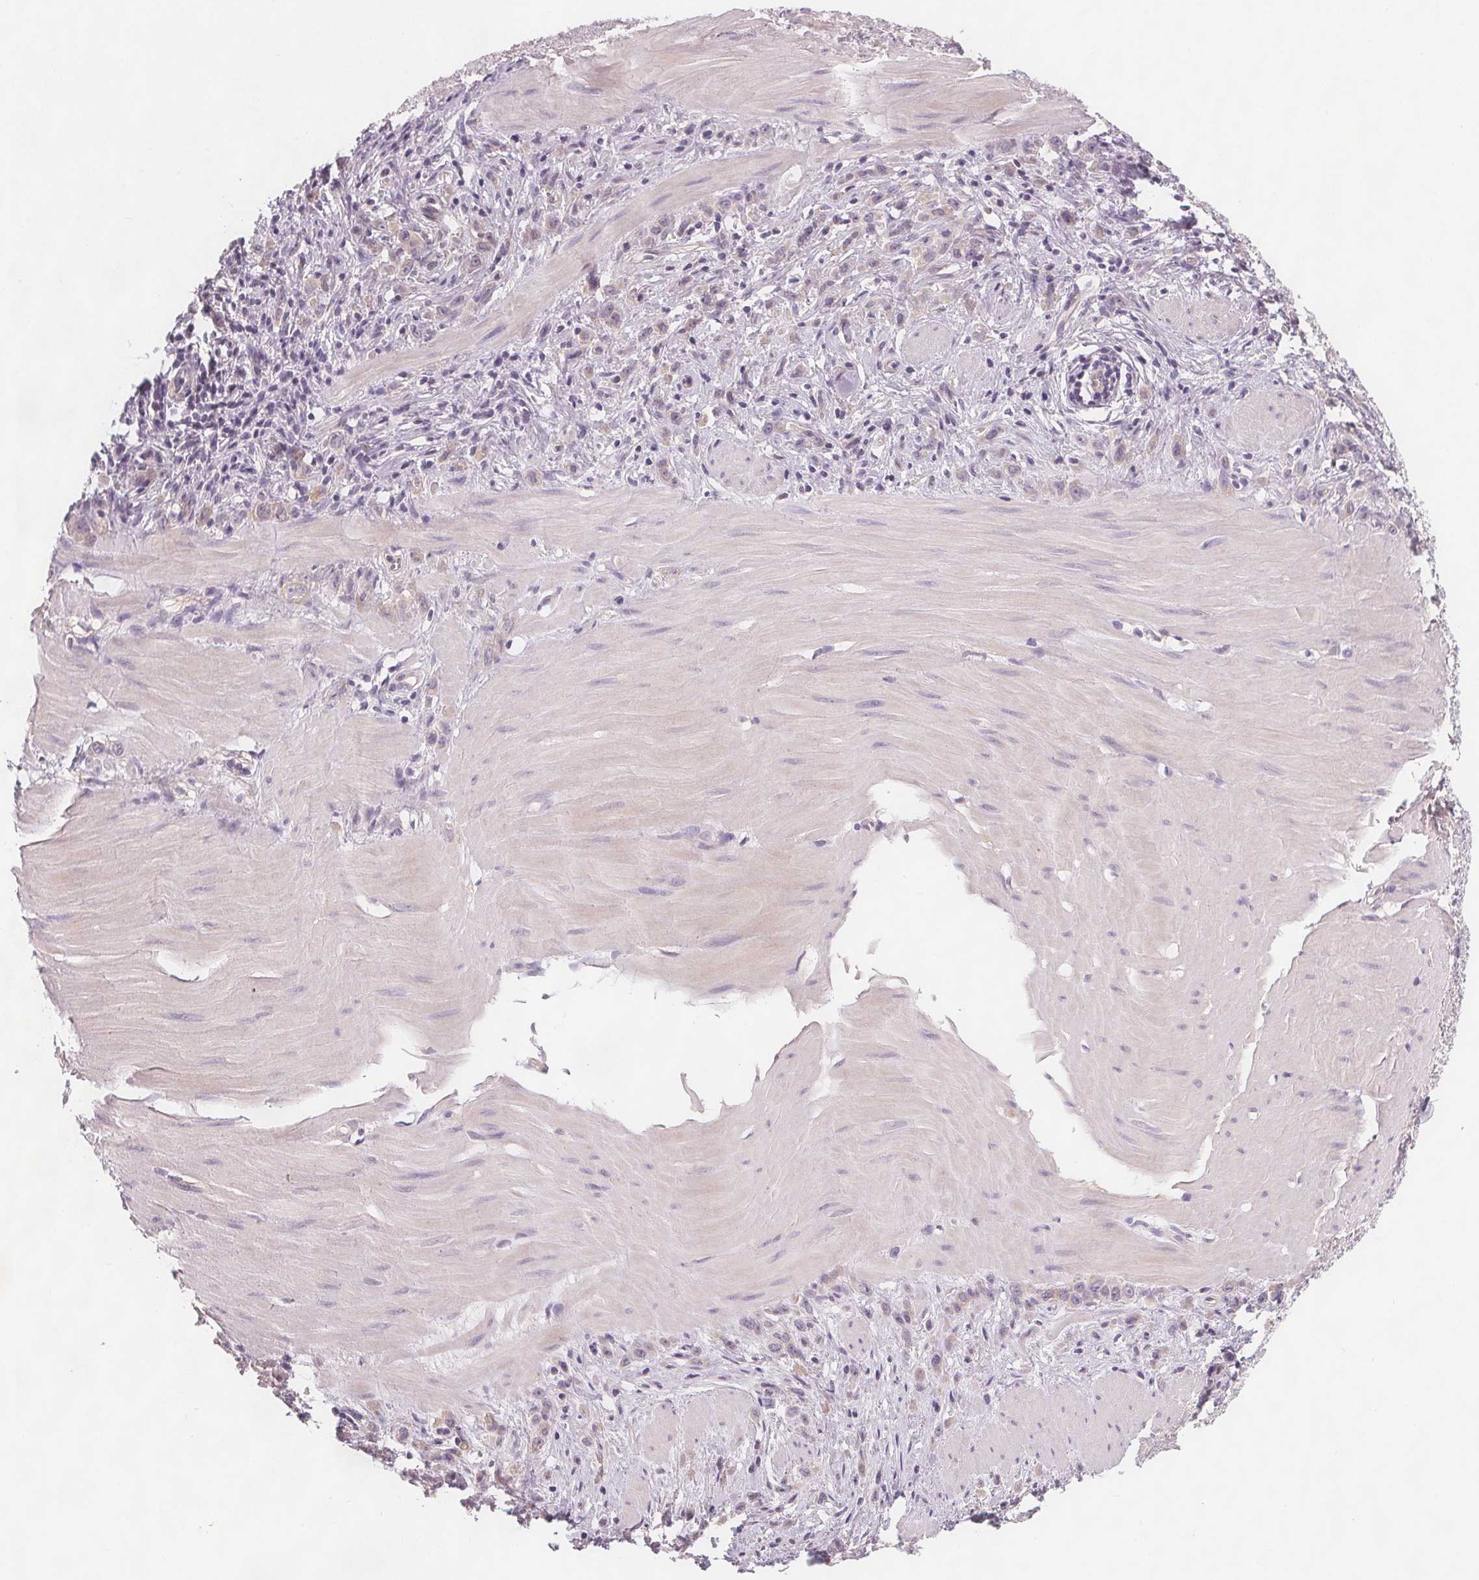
{"staining": {"intensity": "negative", "quantity": "none", "location": "none"}, "tissue": "stomach cancer", "cell_type": "Tumor cells", "image_type": "cancer", "snomed": [{"axis": "morphology", "description": "Adenocarcinoma, NOS"}, {"axis": "topography", "description": "Stomach"}], "caption": "The immunohistochemistry (IHC) image has no significant expression in tumor cells of adenocarcinoma (stomach) tissue.", "gene": "VNN1", "patient": {"sex": "male", "age": 47}}